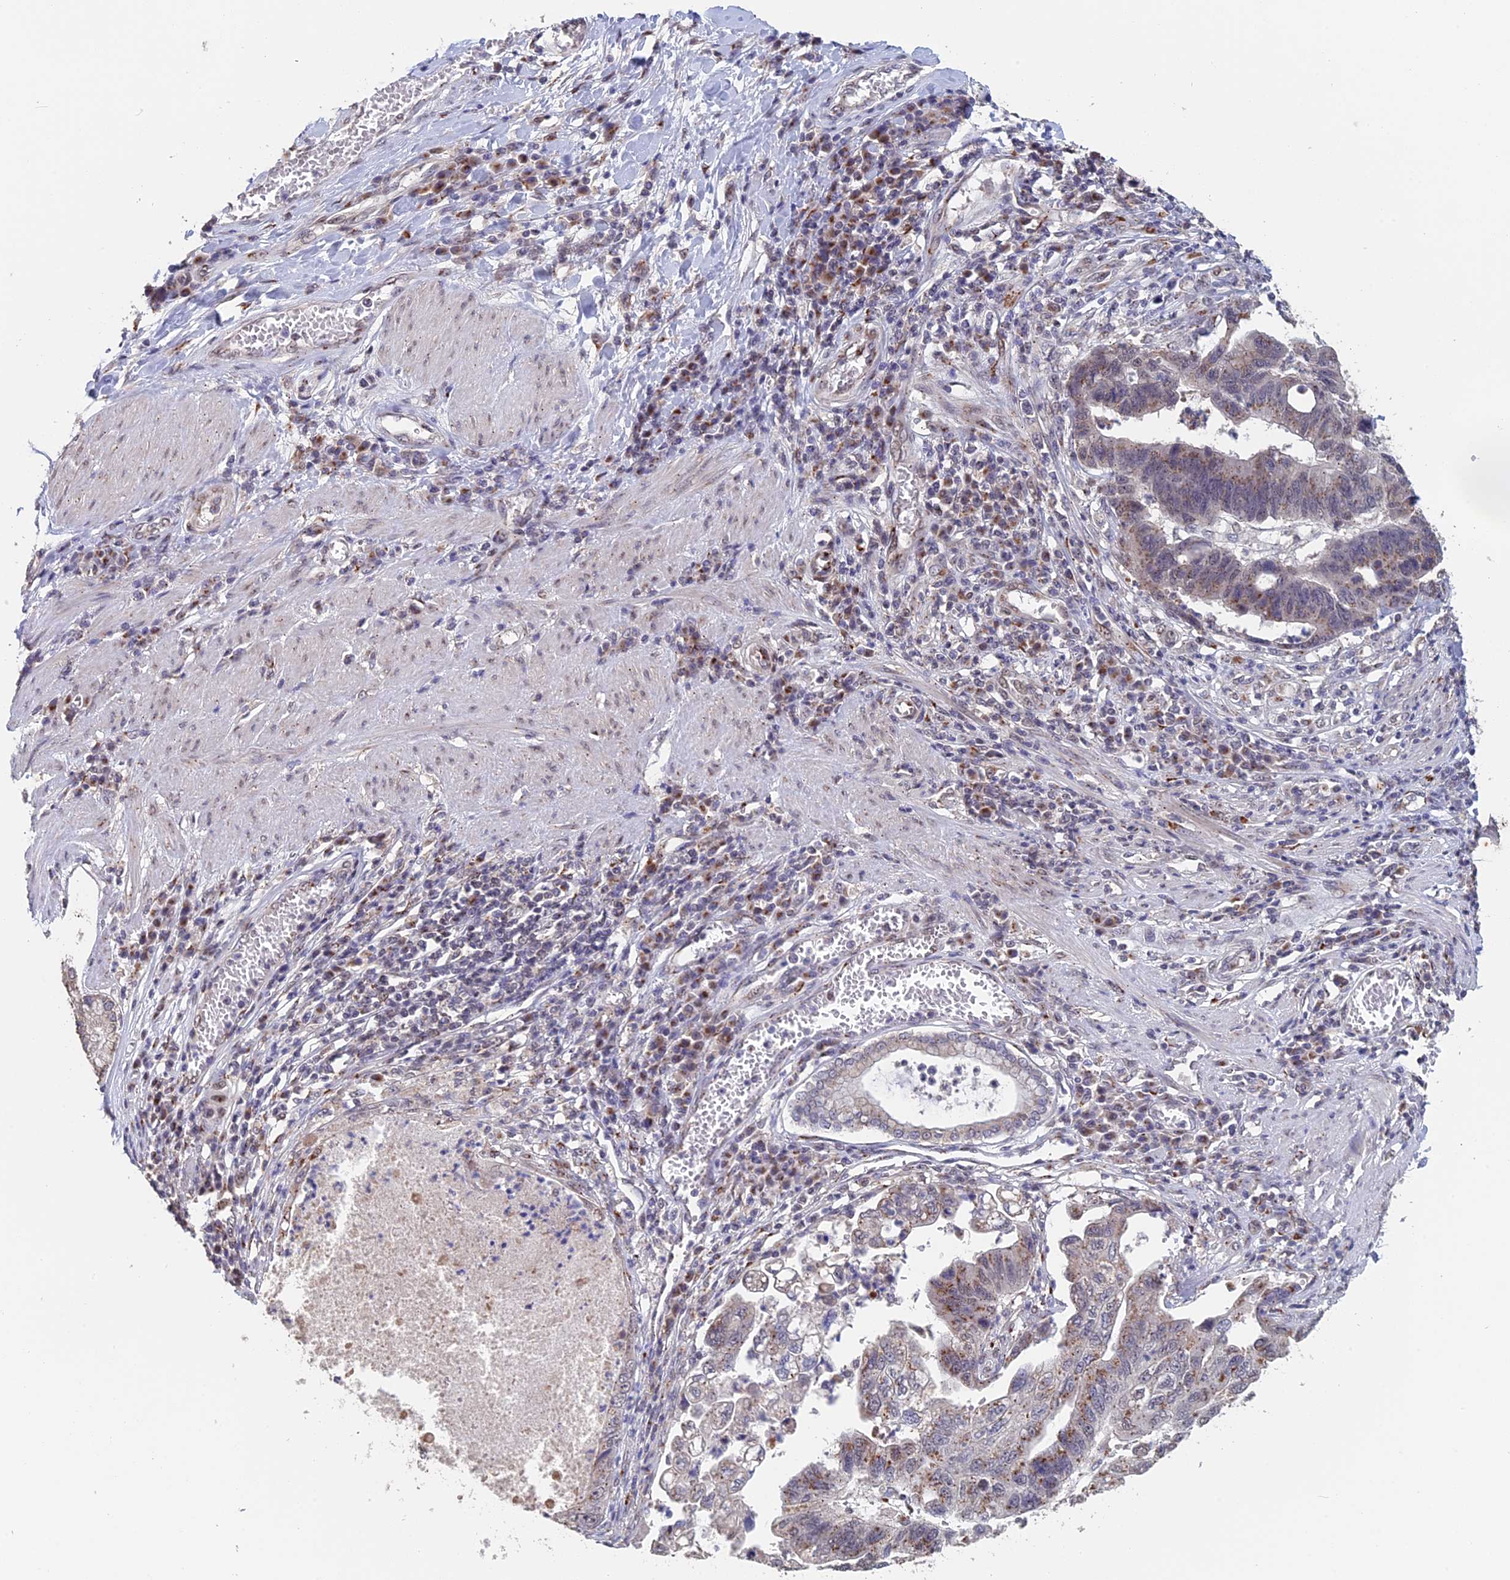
{"staining": {"intensity": "moderate", "quantity": "25%-75%", "location": "cytoplasmic/membranous"}, "tissue": "stomach cancer", "cell_type": "Tumor cells", "image_type": "cancer", "snomed": [{"axis": "morphology", "description": "Adenocarcinoma, NOS"}, {"axis": "topography", "description": "Stomach"}], "caption": "This micrograph shows immunohistochemistry staining of stomach adenocarcinoma, with medium moderate cytoplasmic/membranous positivity in about 25%-75% of tumor cells.", "gene": "PIGQ", "patient": {"sex": "male", "age": 59}}